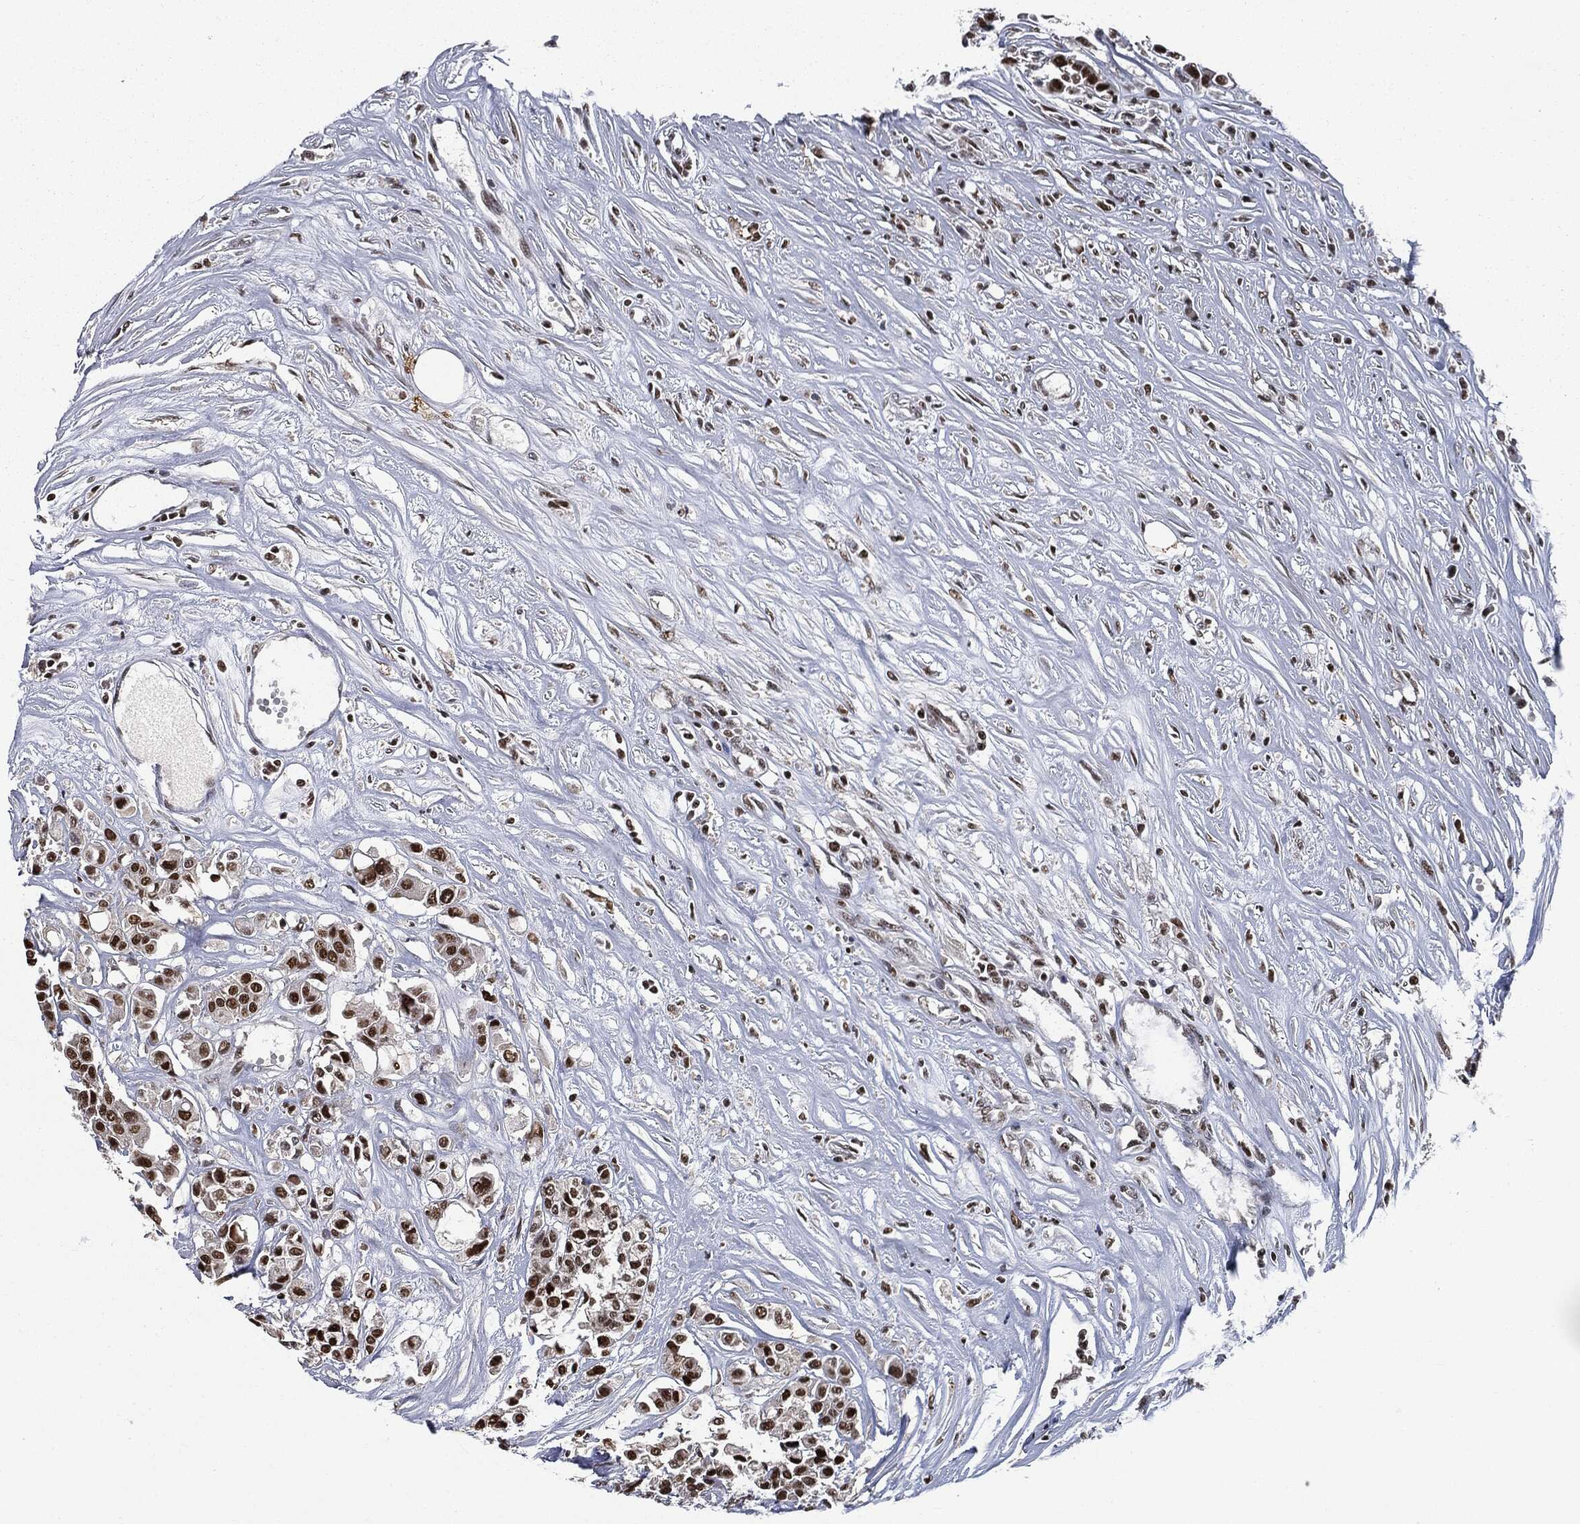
{"staining": {"intensity": "strong", "quantity": ">75%", "location": "nuclear"}, "tissue": "carcinoid", "cell_type": "Tumor cells", "image_type": "cancer", "snomed": [{"axis": "morphology", "description": "Carcinoid, malignant, NOS"}, {"axis": "topography", "description": "Colon"}], "caption": "Immunohistochemistry micrograph of human carcinoid stained for a protein (brown), which exhibits high levels of strong nuclear expression in approximately >75% of tumor cells.", "gene": "DPH2", "patient": {"sex": "male", "age": 81}}